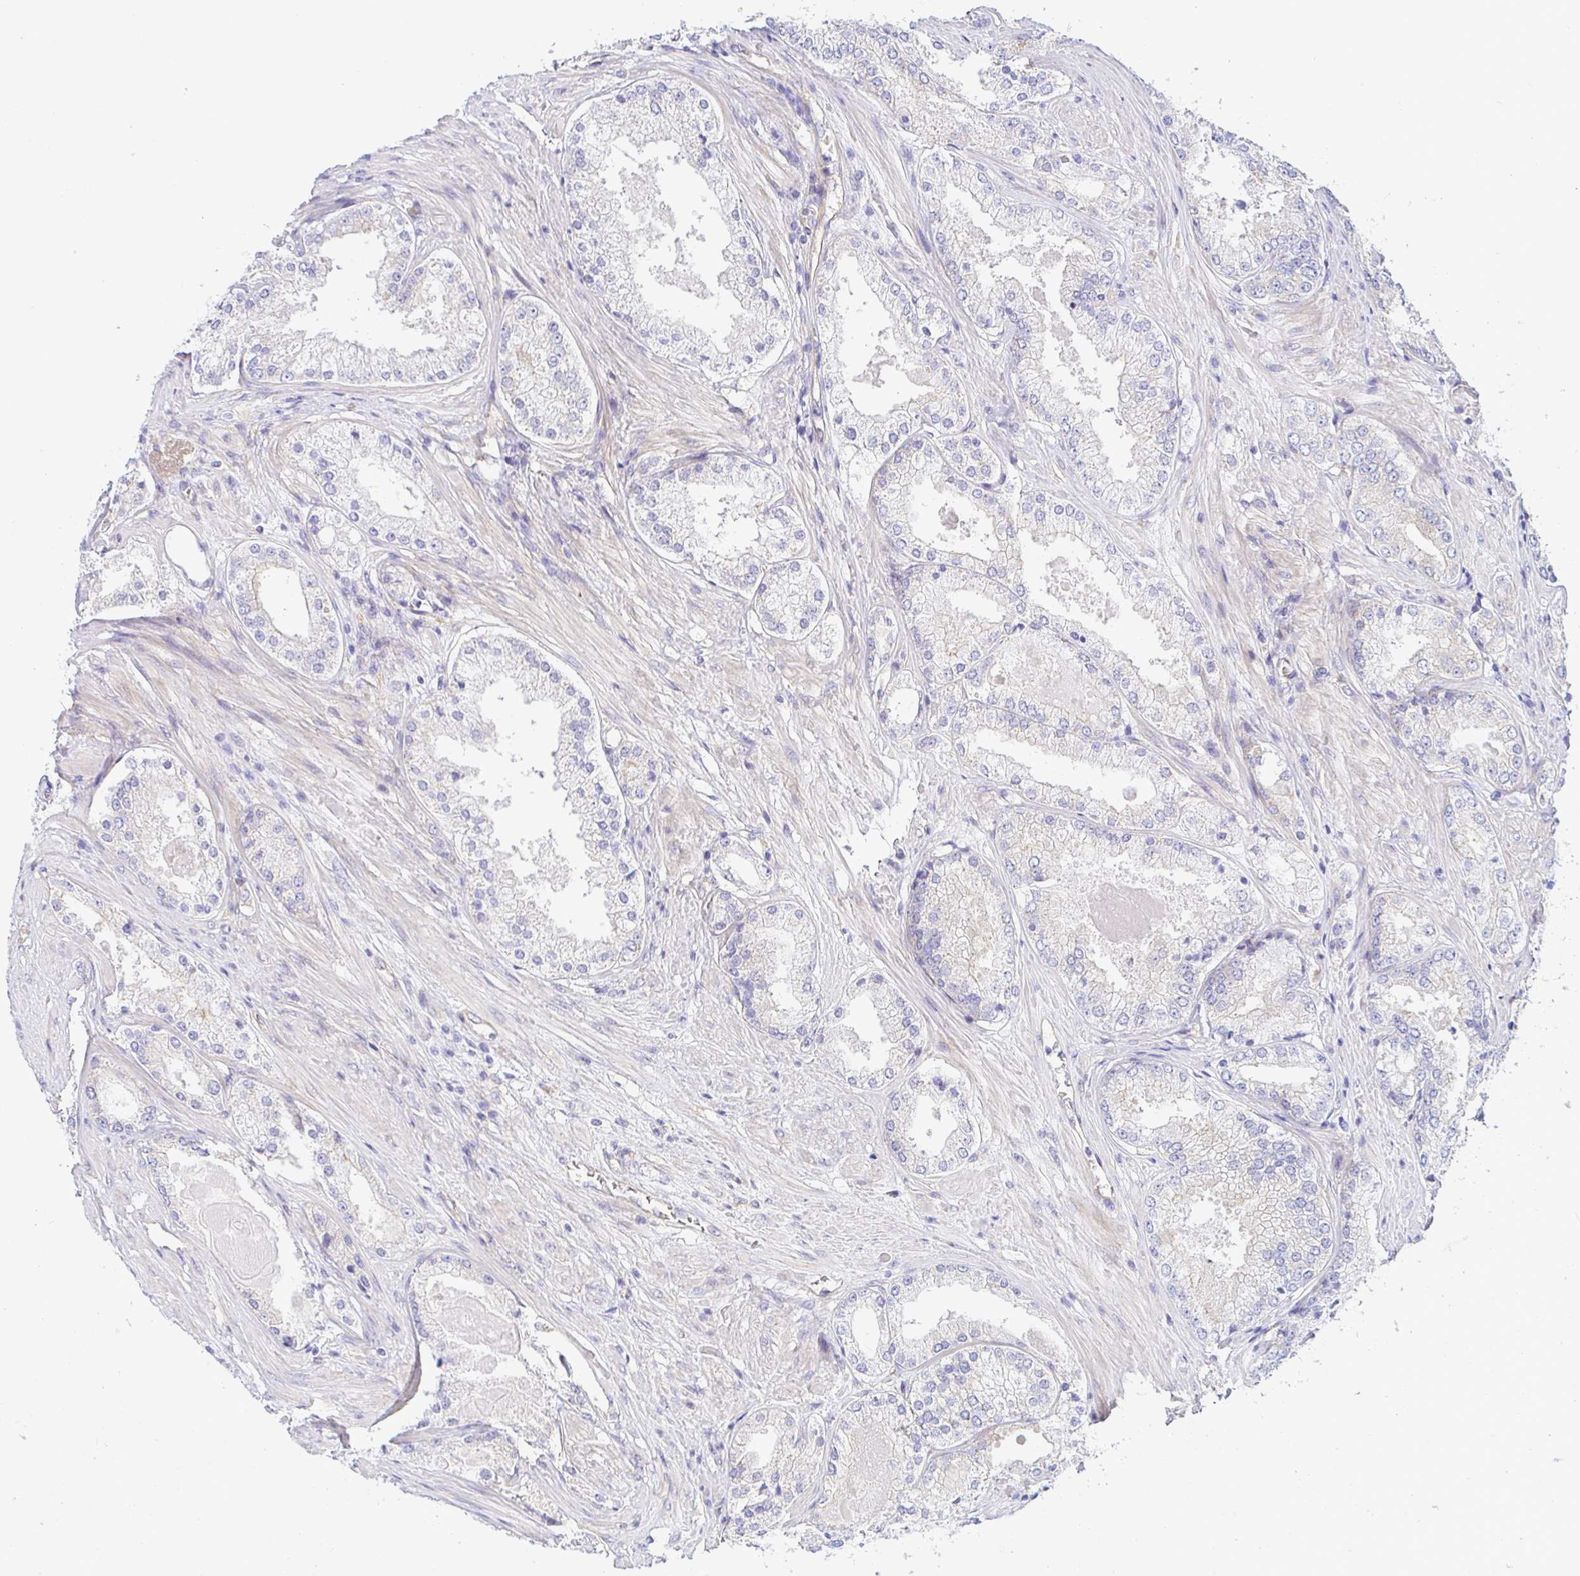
{"staining": {"intensity": "negative", "quantity": "none", "location": "none"}, "tissue": "prostate cancer", "cell_type": "Tumor cells", "image_type": "cancer", "snomed": [{"axis": "morphology", "description": "Adenocarcinoma, Low grade"}, {"axis": "topography", "description": "Prostate"}], "caption": "This is an immunohistochemistry (IHC) micrograph of human prostate cancer (low-grade adenocarcinoma). There is no expression in tumor cells.", "gene": "ARL4D", "patient": {"sex": "male", "age": 68}}